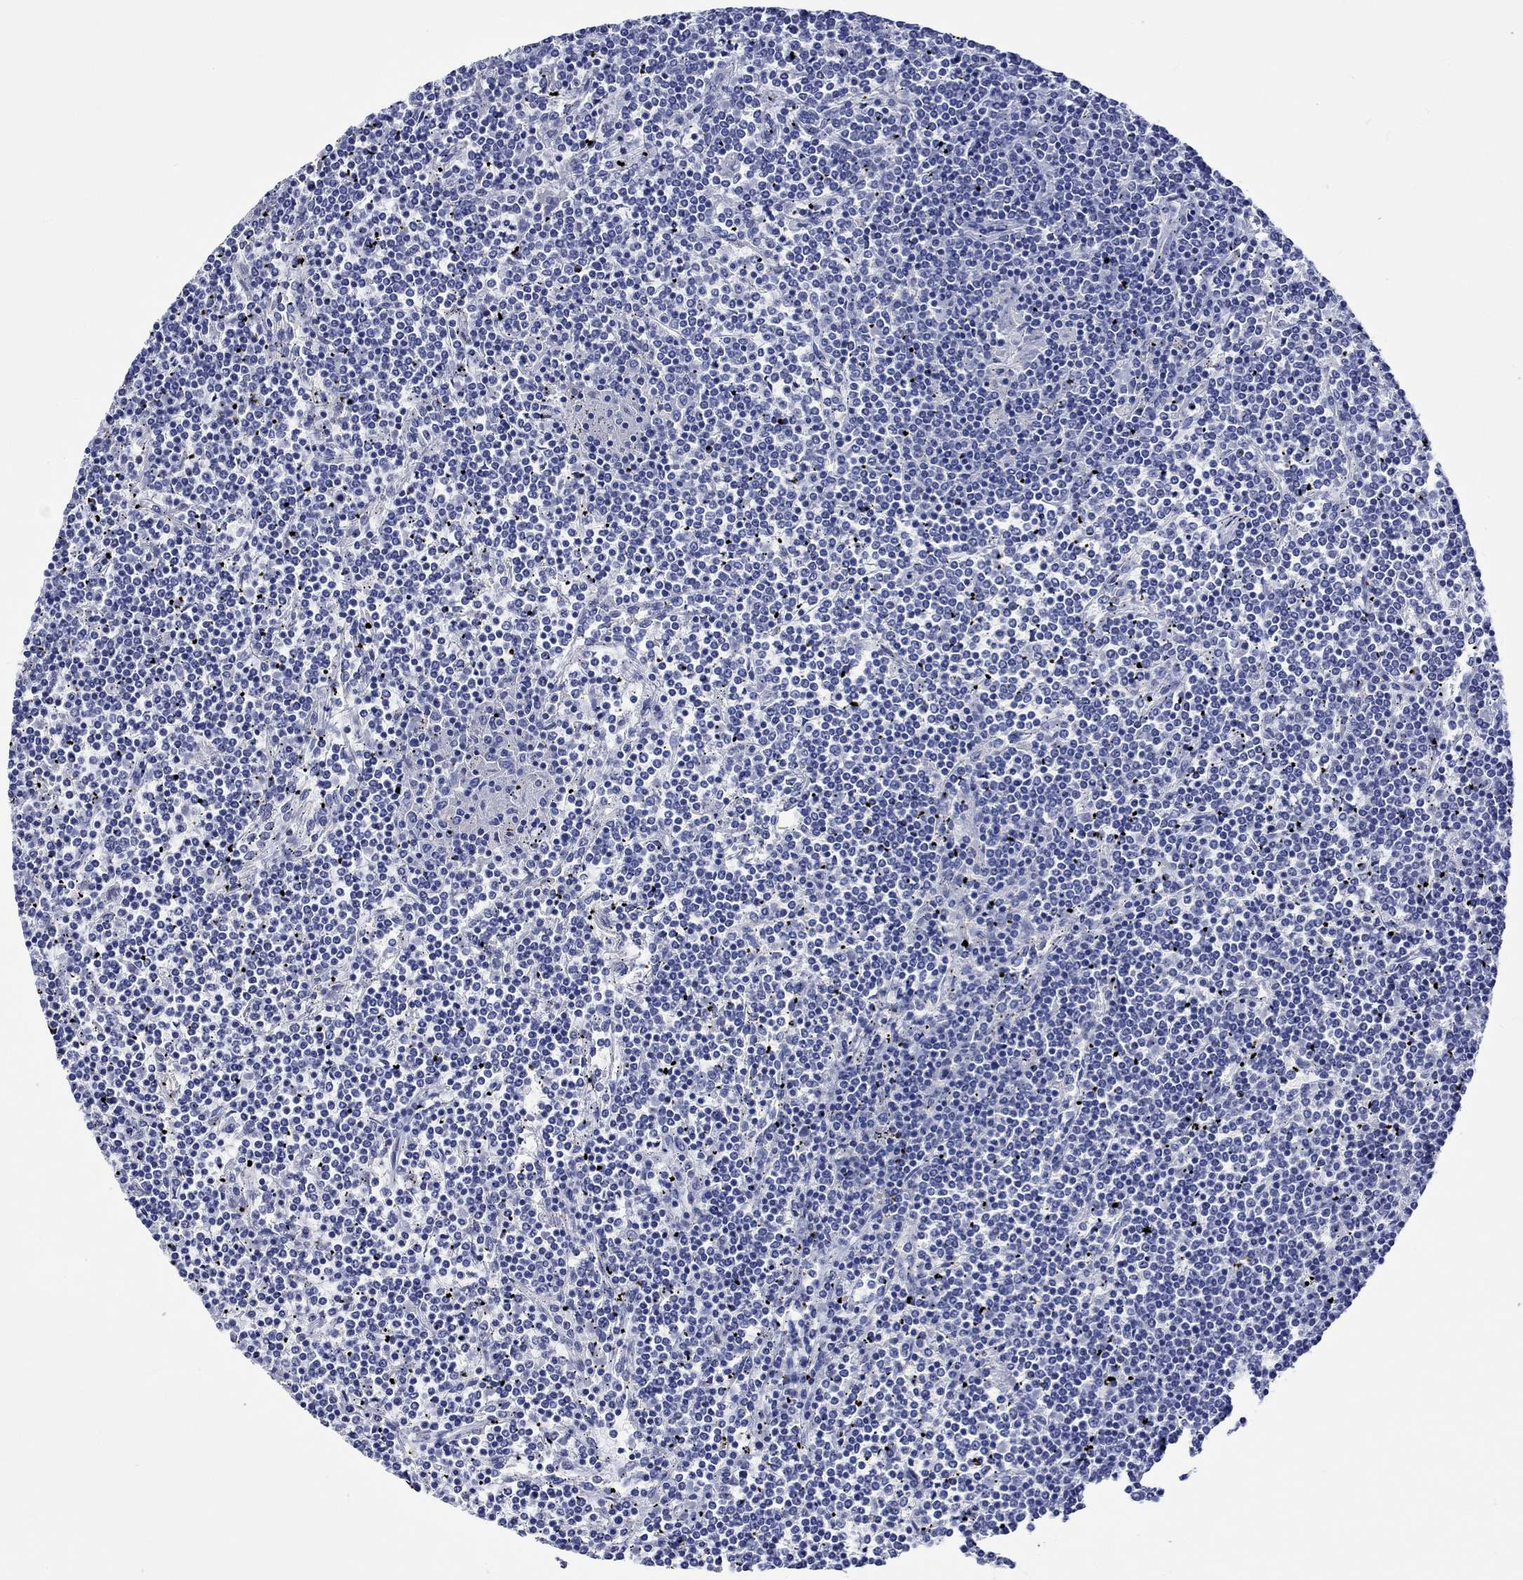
{"staining": {"intensity": "negative", "quantity": "none", "location": "none"}, "tissue": "lymphoma", "cell_type": "Tumor cells", "image_type": "cancer", "snomed": [{"axis": "morphology", "description": "Malignant lymphoma, non-Hodgkin's type, Low grade"}, {"axis": "topography", "description": "Spleen"}], "caption": "There is no significant expression in tumor cells of lymphoma.", "gene": "HARBI1", "patient": {"sex": "female", "age": 19}}